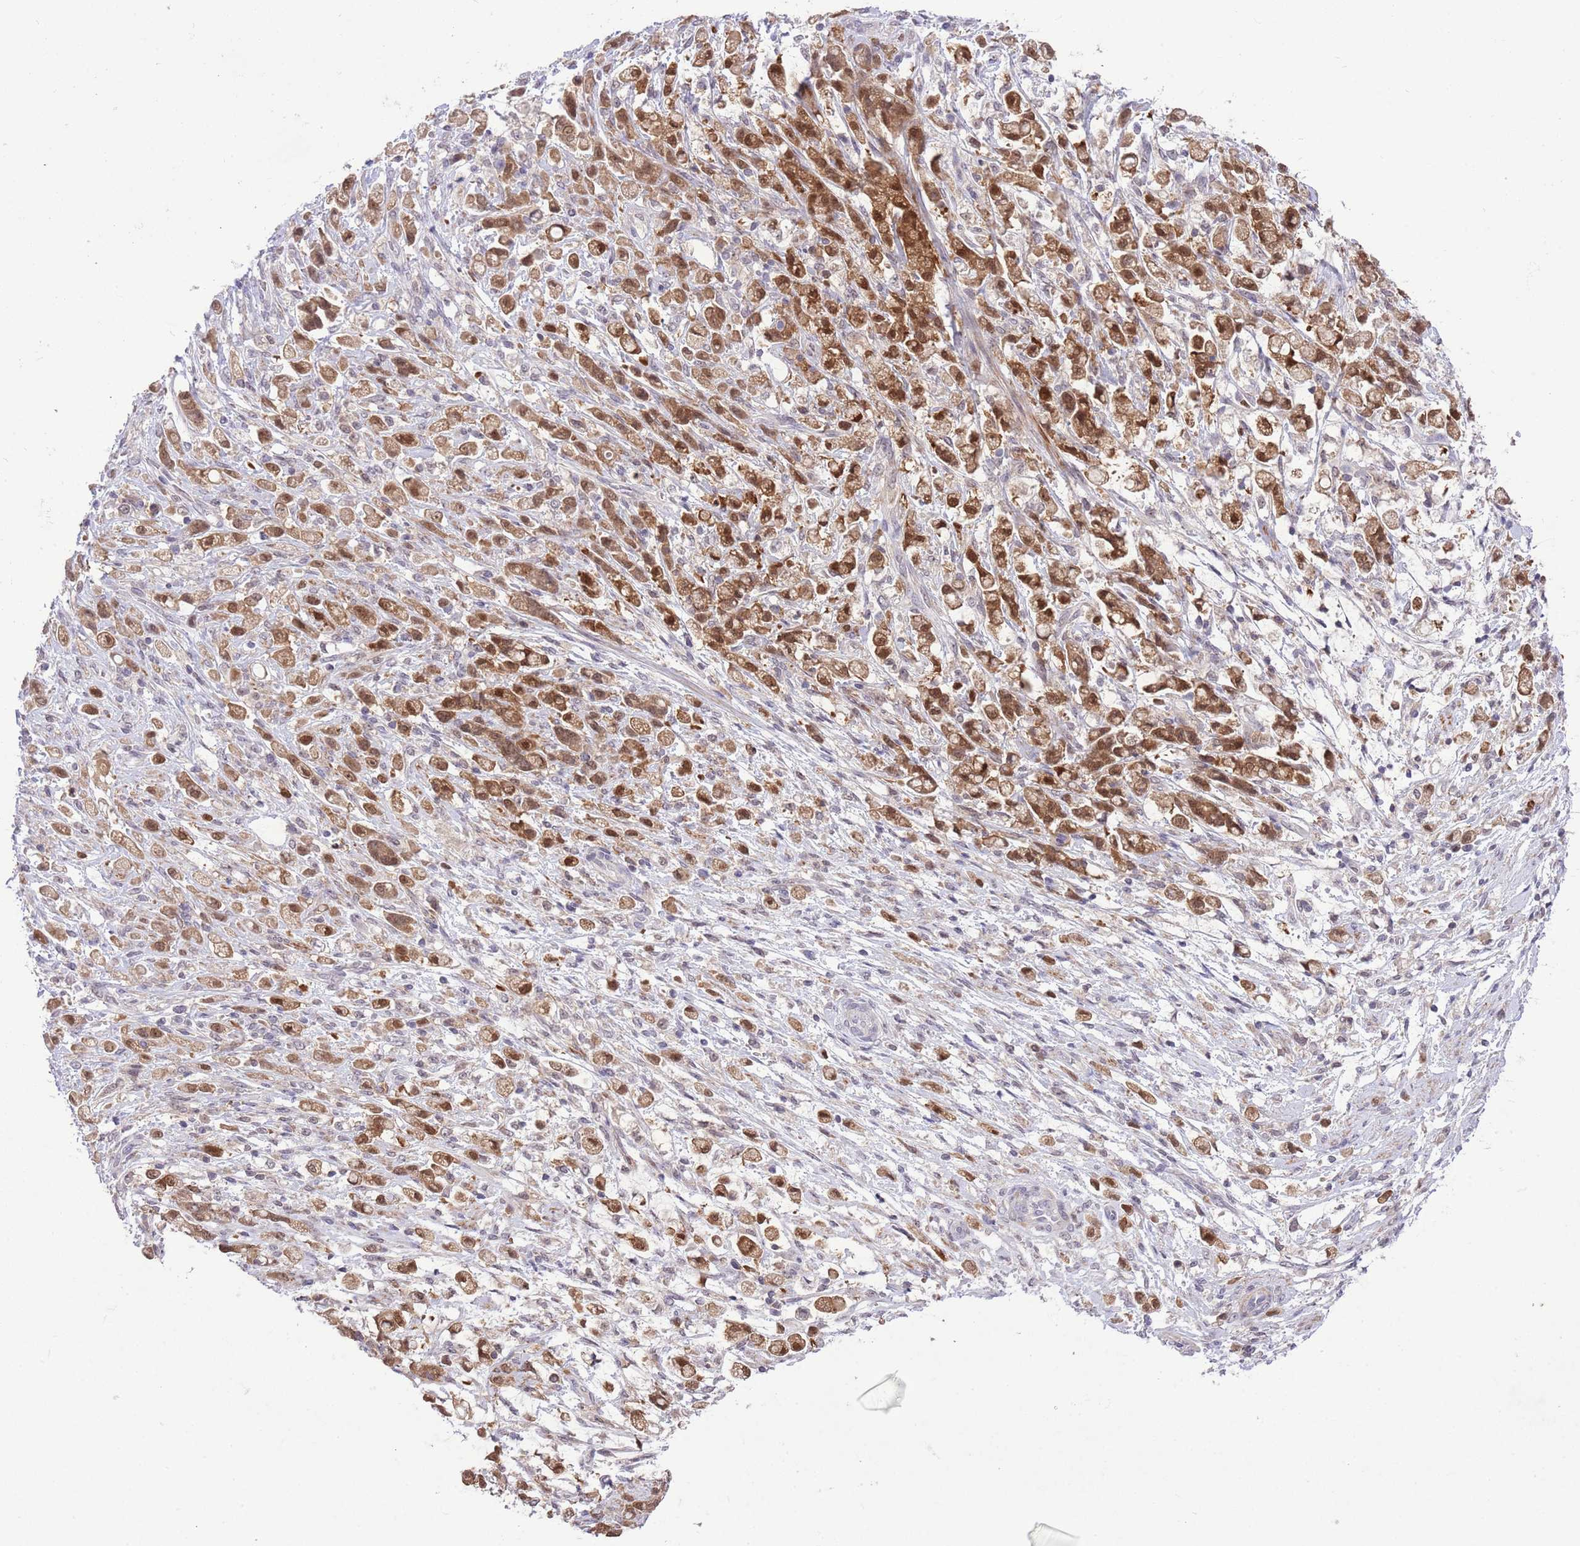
{"staining": {"intensity": "moderate", "quantity": ">75%", "location": "cytoplasmic/membranous,nuclear"}, "tissue": "stomach cancer", "cell_type": "Tumor cells", "image_type": "cancer", "snomed": [{"axis": "morphology", "description": "Adenocarcinoma, NOS"}, {"axis": "topography", "description": "Stomach"}], "caption": "The histopathology image reveals staining of stomach cancer (adenocarcinoma), revealing moderate cytoplasmic/membranous and nuclear protein positivity (brown color) within tumor cells. Using DAB (brown) and hematoxylin (blue) stains, captured at high magnification using brightfield microscopy.", "gene": "GALK2", "patient": {"sex": "female", "age": 60}}